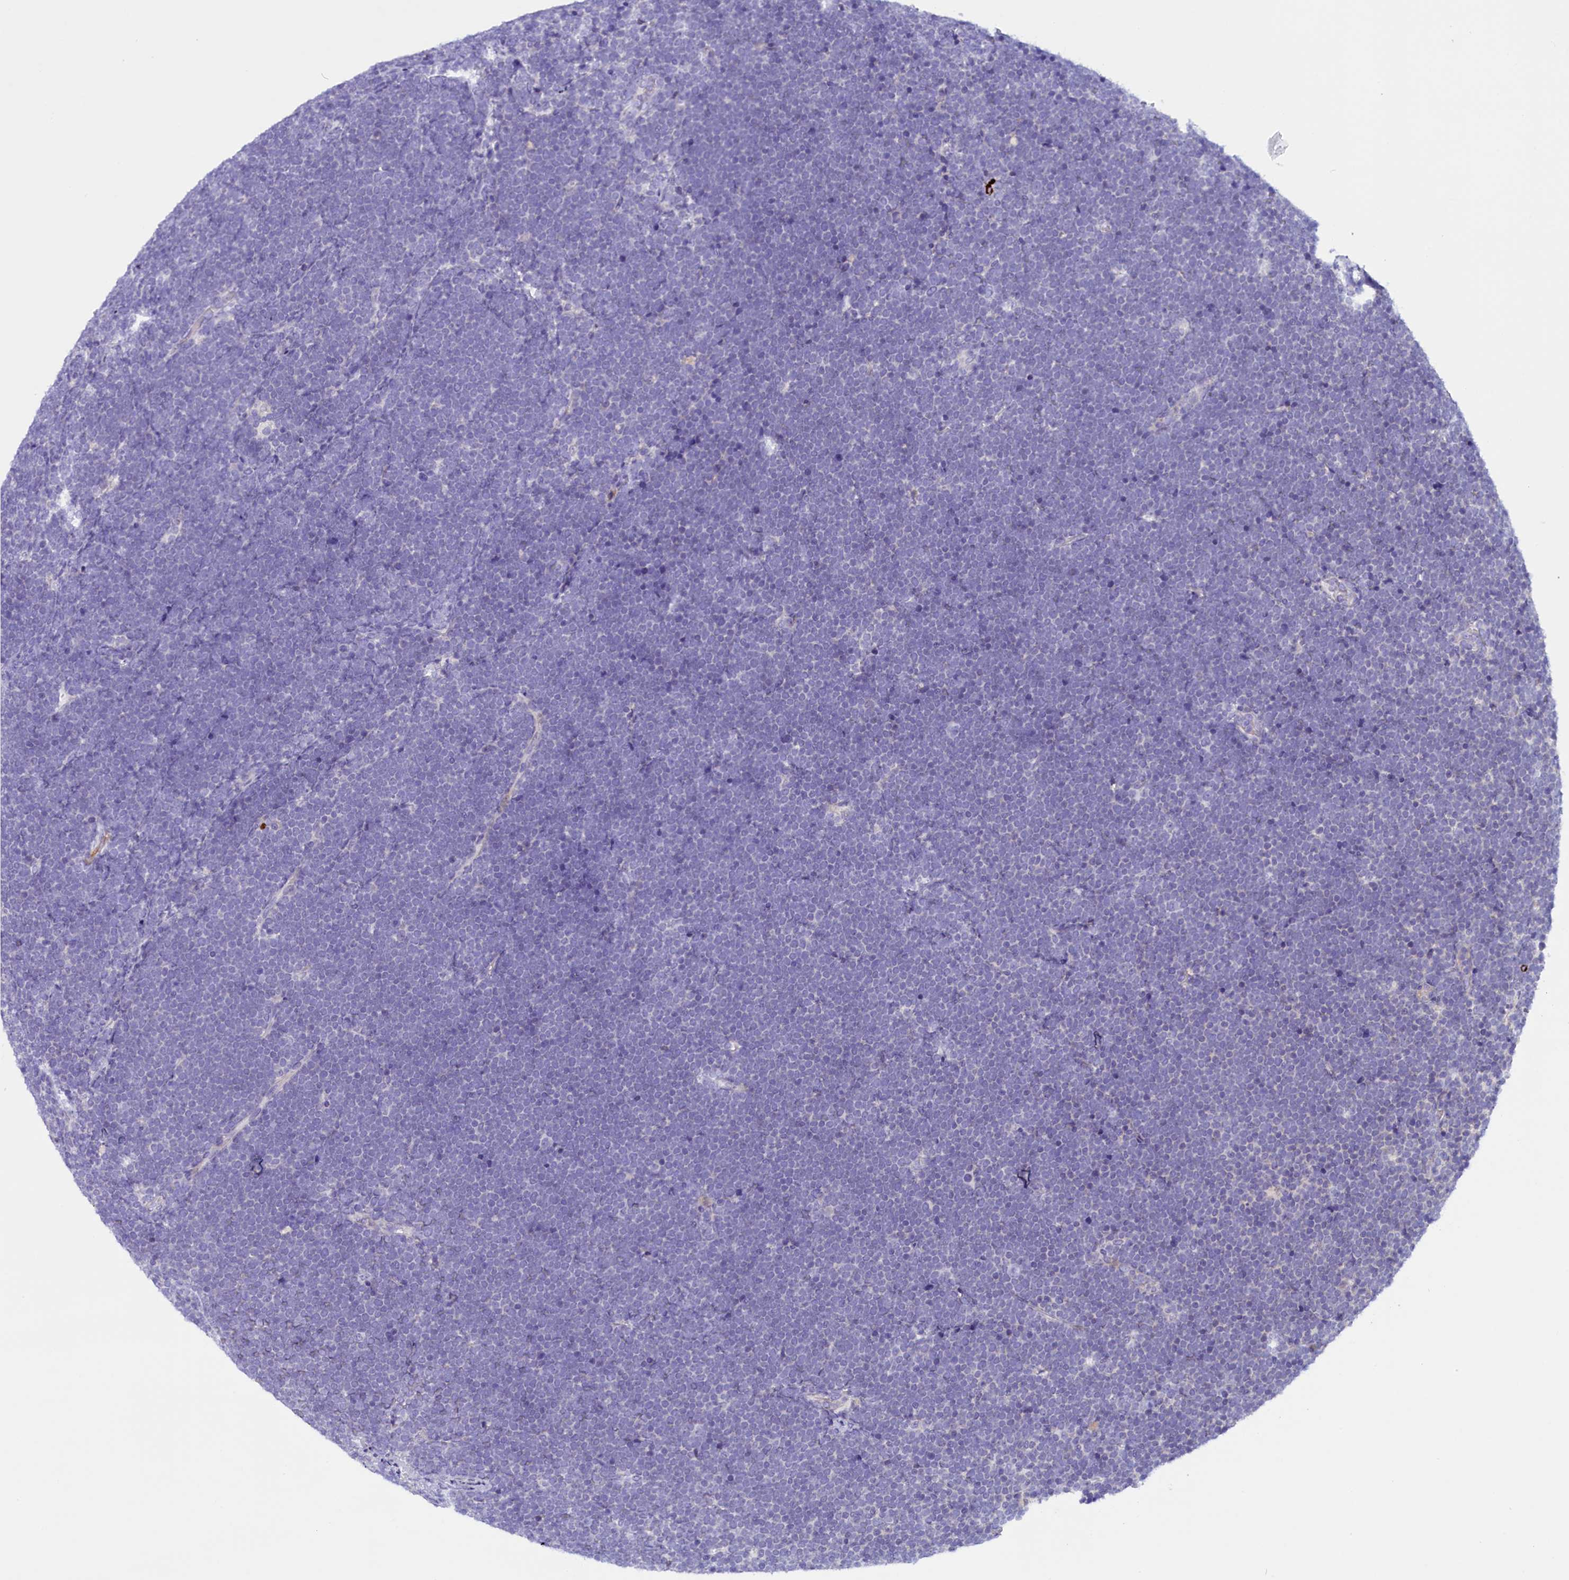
{"staining": {"intensity": "negative", "quantity": "none", "location": "none"}, "tissue": "lymphoma", "cell_type": "Tumor cells", "image_type": "cancer", "snomed": [{"axis": "morphology", "description": "Malignant lymphoma, non-Hodgkin's type, High grade"}, {"axis": "topography", "description": "Lymph node"}], "caption": "This is a histopathology image of immunohistochemistry (IHC) staining of high-grade malignant lymphoma, non-Hodgkin's type, which shows no staining in tumor cells. Brightfield microscopy of IHC stained with DAB (3,3'-diaminobenzidine) (brown) and hematoxylin (blue), captured at high magnification.", "gene": "RTTN", "patient": {"sex": "male", "age": 13}}